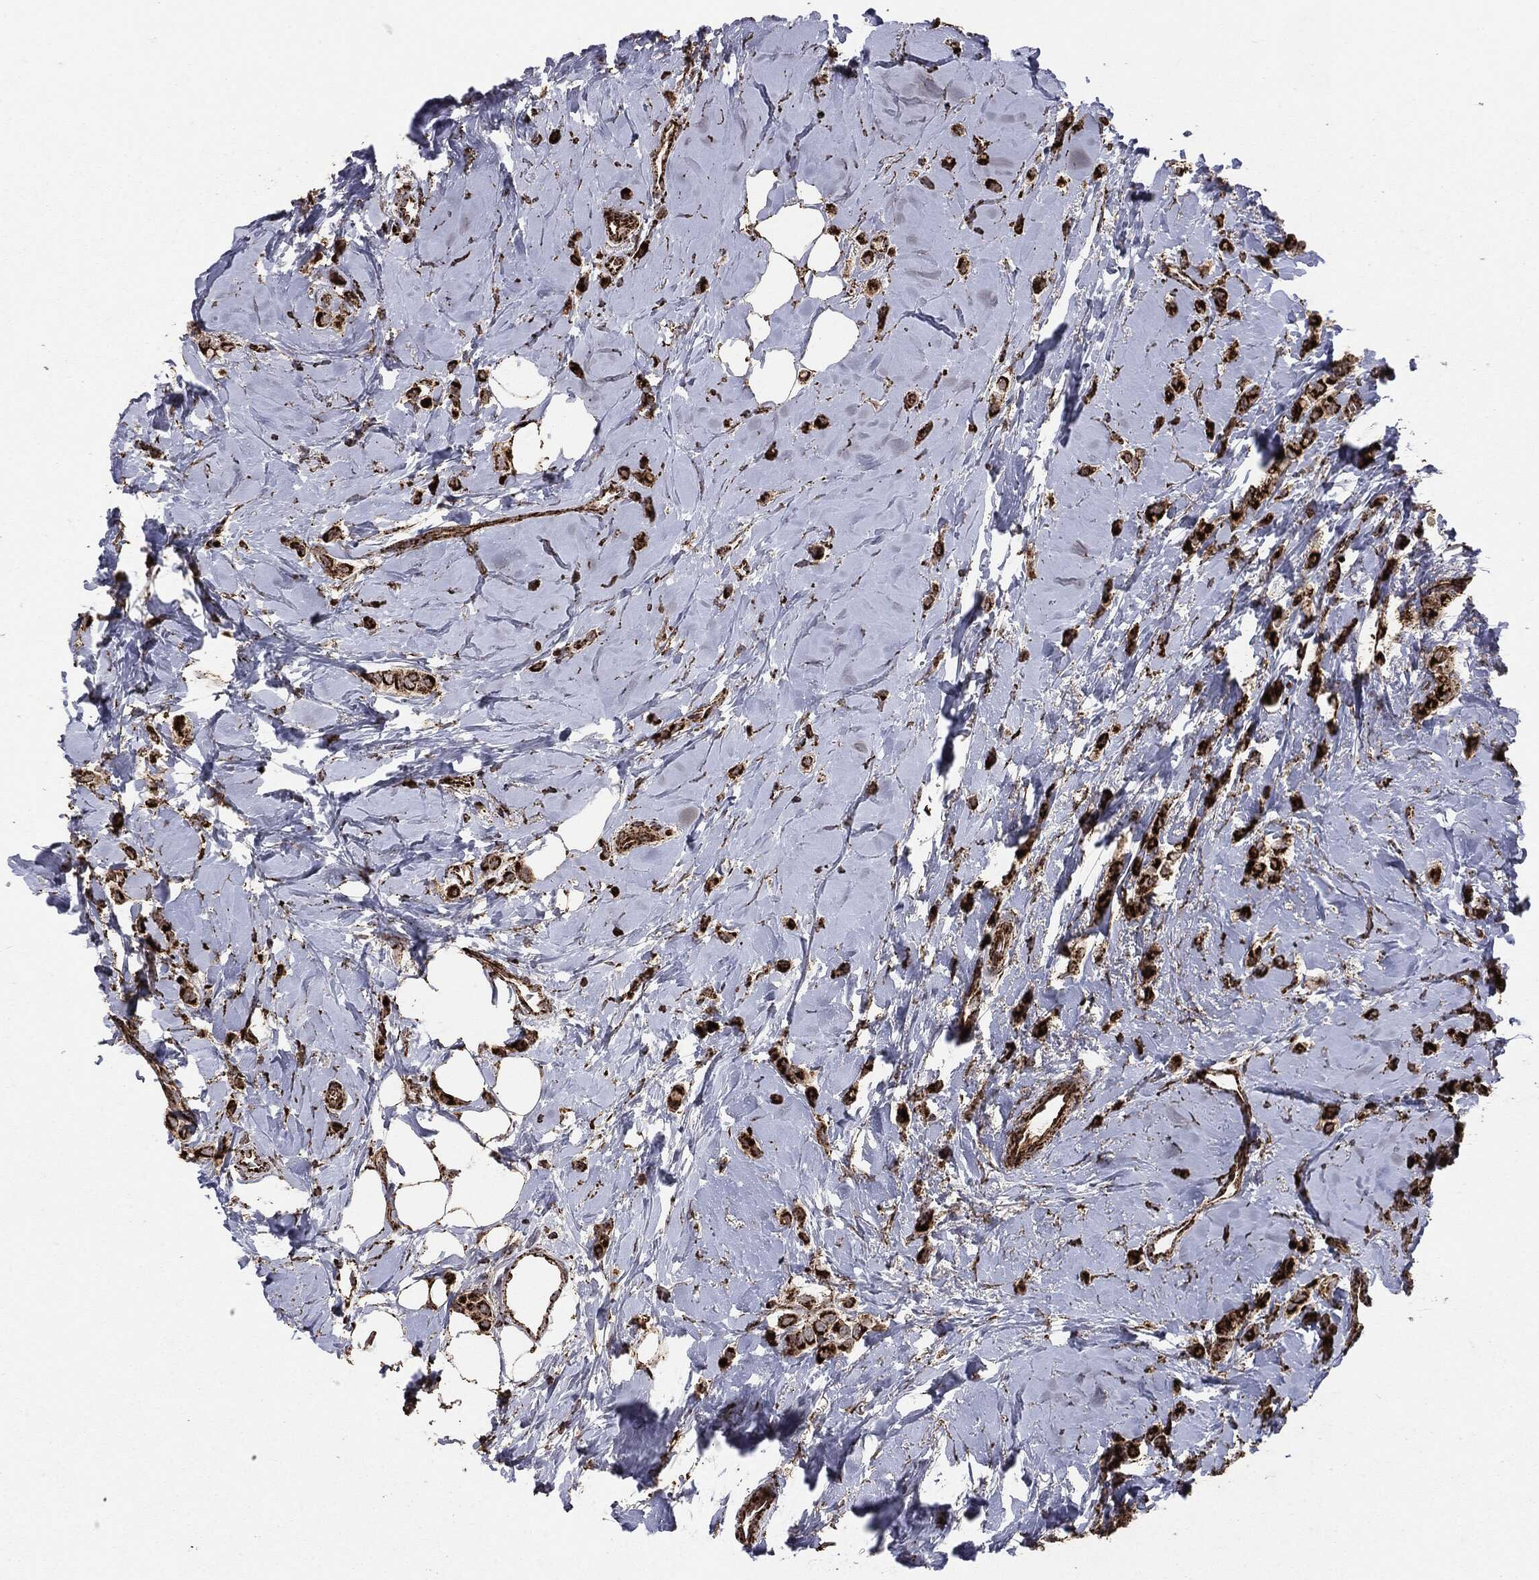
{"staining": {"intensity": "strong", "quantity": ">75%", "location": "cytoplasmic/membranous"}, "tissue": "breast cancer", "cell_type": "Tumor cells", "image_type": "cancer", "snomed": [{"axis": "morphology", "description": "Lobular carcinoma"}, {"axis": "topography", "description": "Breast"}], "caption": "Breast cancer (lobular carcinoma) stained for a protein (brown) reveals strong cytoplasmic/membranous positive positivity in approximately >75% of tumor cells.", "gene": "MAP2K1", "patient": {"sex": "female", "age": 66}}